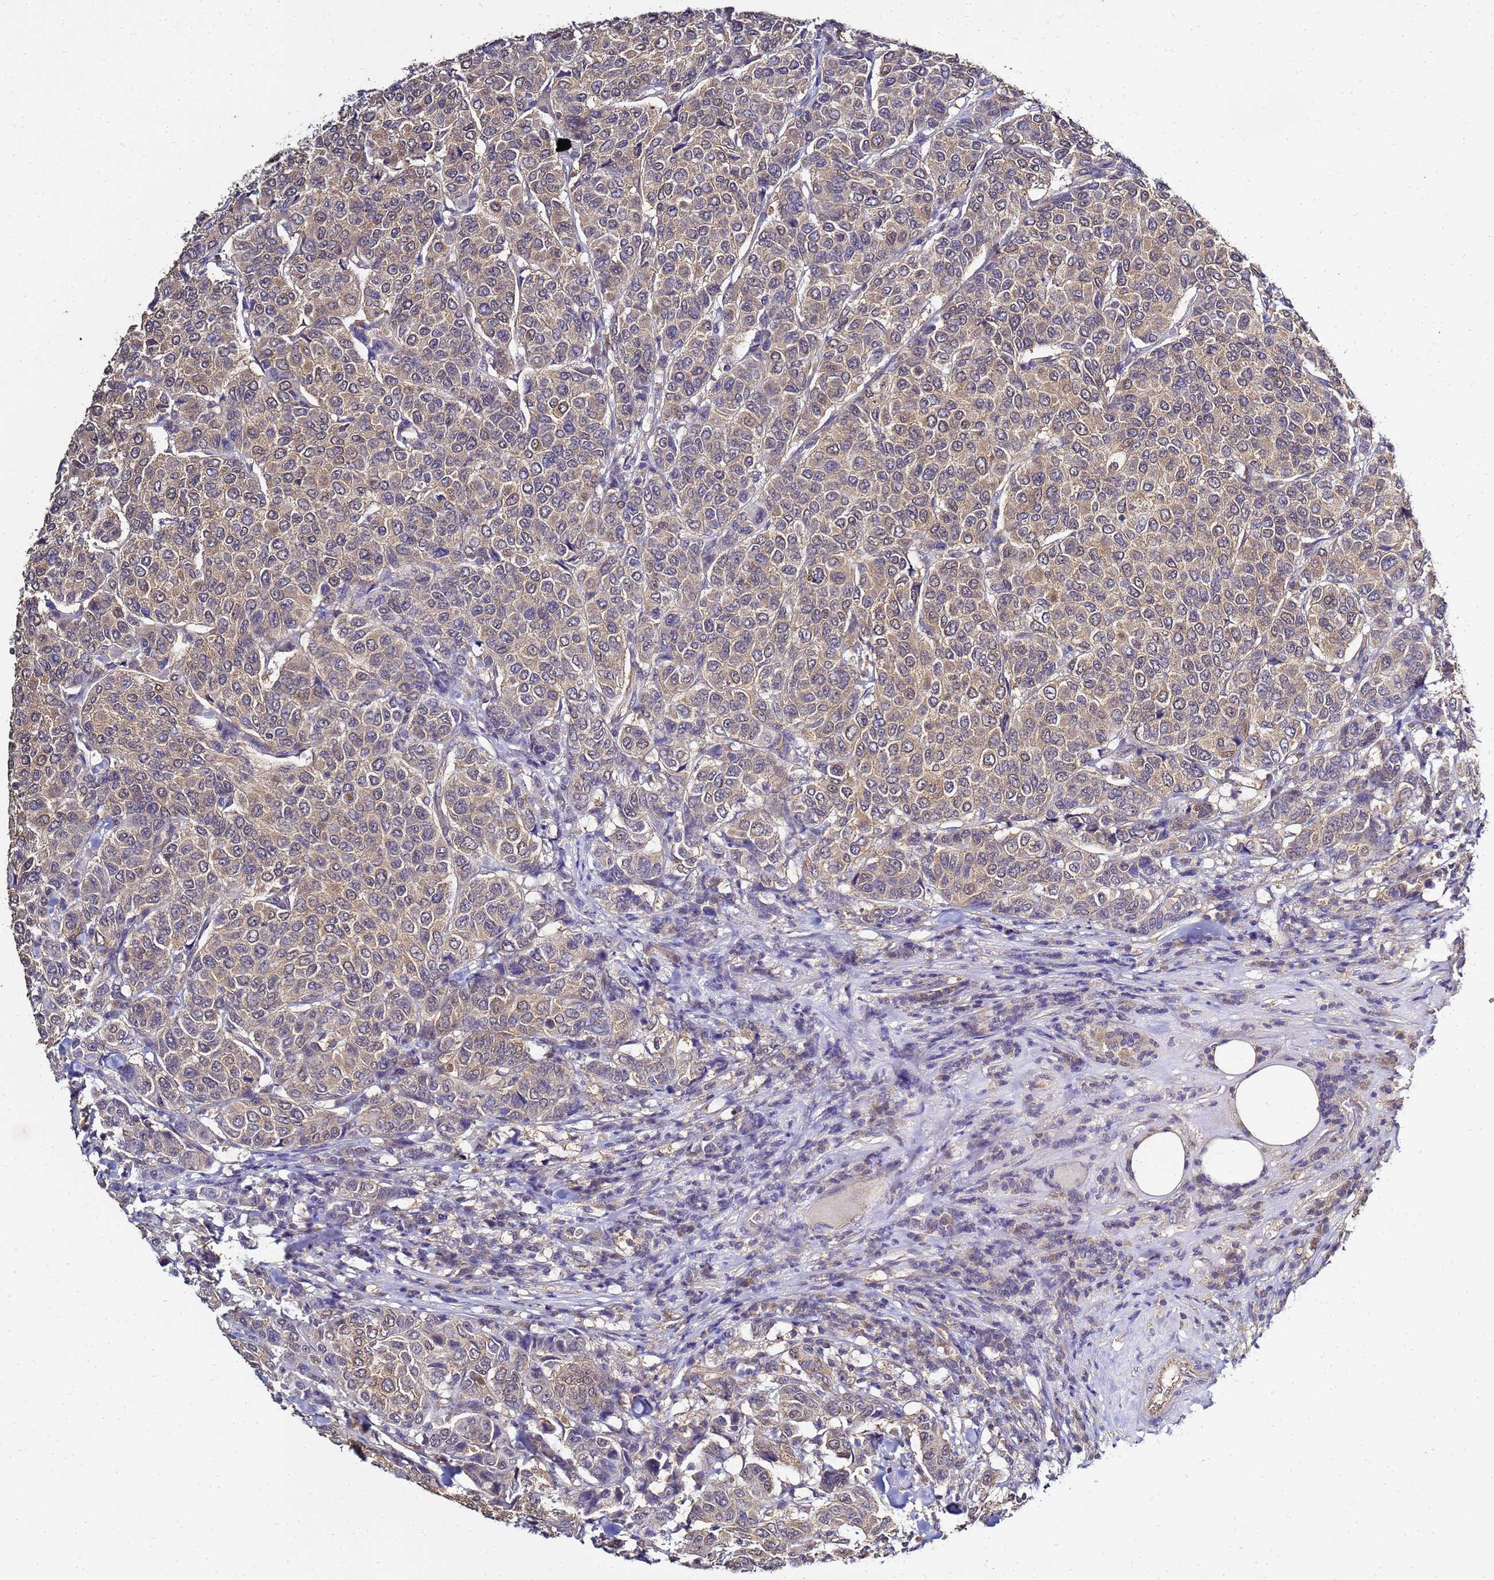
{"staining": {"intensity": "weak", "quantity": "25%-75%", "location": "cytoplasmic/membranous"}, "tissue": "breast cancer", "cell_type": "Tumor cells", "image_type": "cancer", "snomed": [{"axis": "morphology", "description": "Duct carcinoma"}, {"axis": "topography", "description": "Breast"}], "caption": "Protein staining exhibits weak cytoplasmic/membranous positivity in approximately 25%-75% of tumor cells in breast cancer (invasive ductal carcinoma).", "gene": "ENOPH1", "patient": {"sex": "female", "age": 55}}